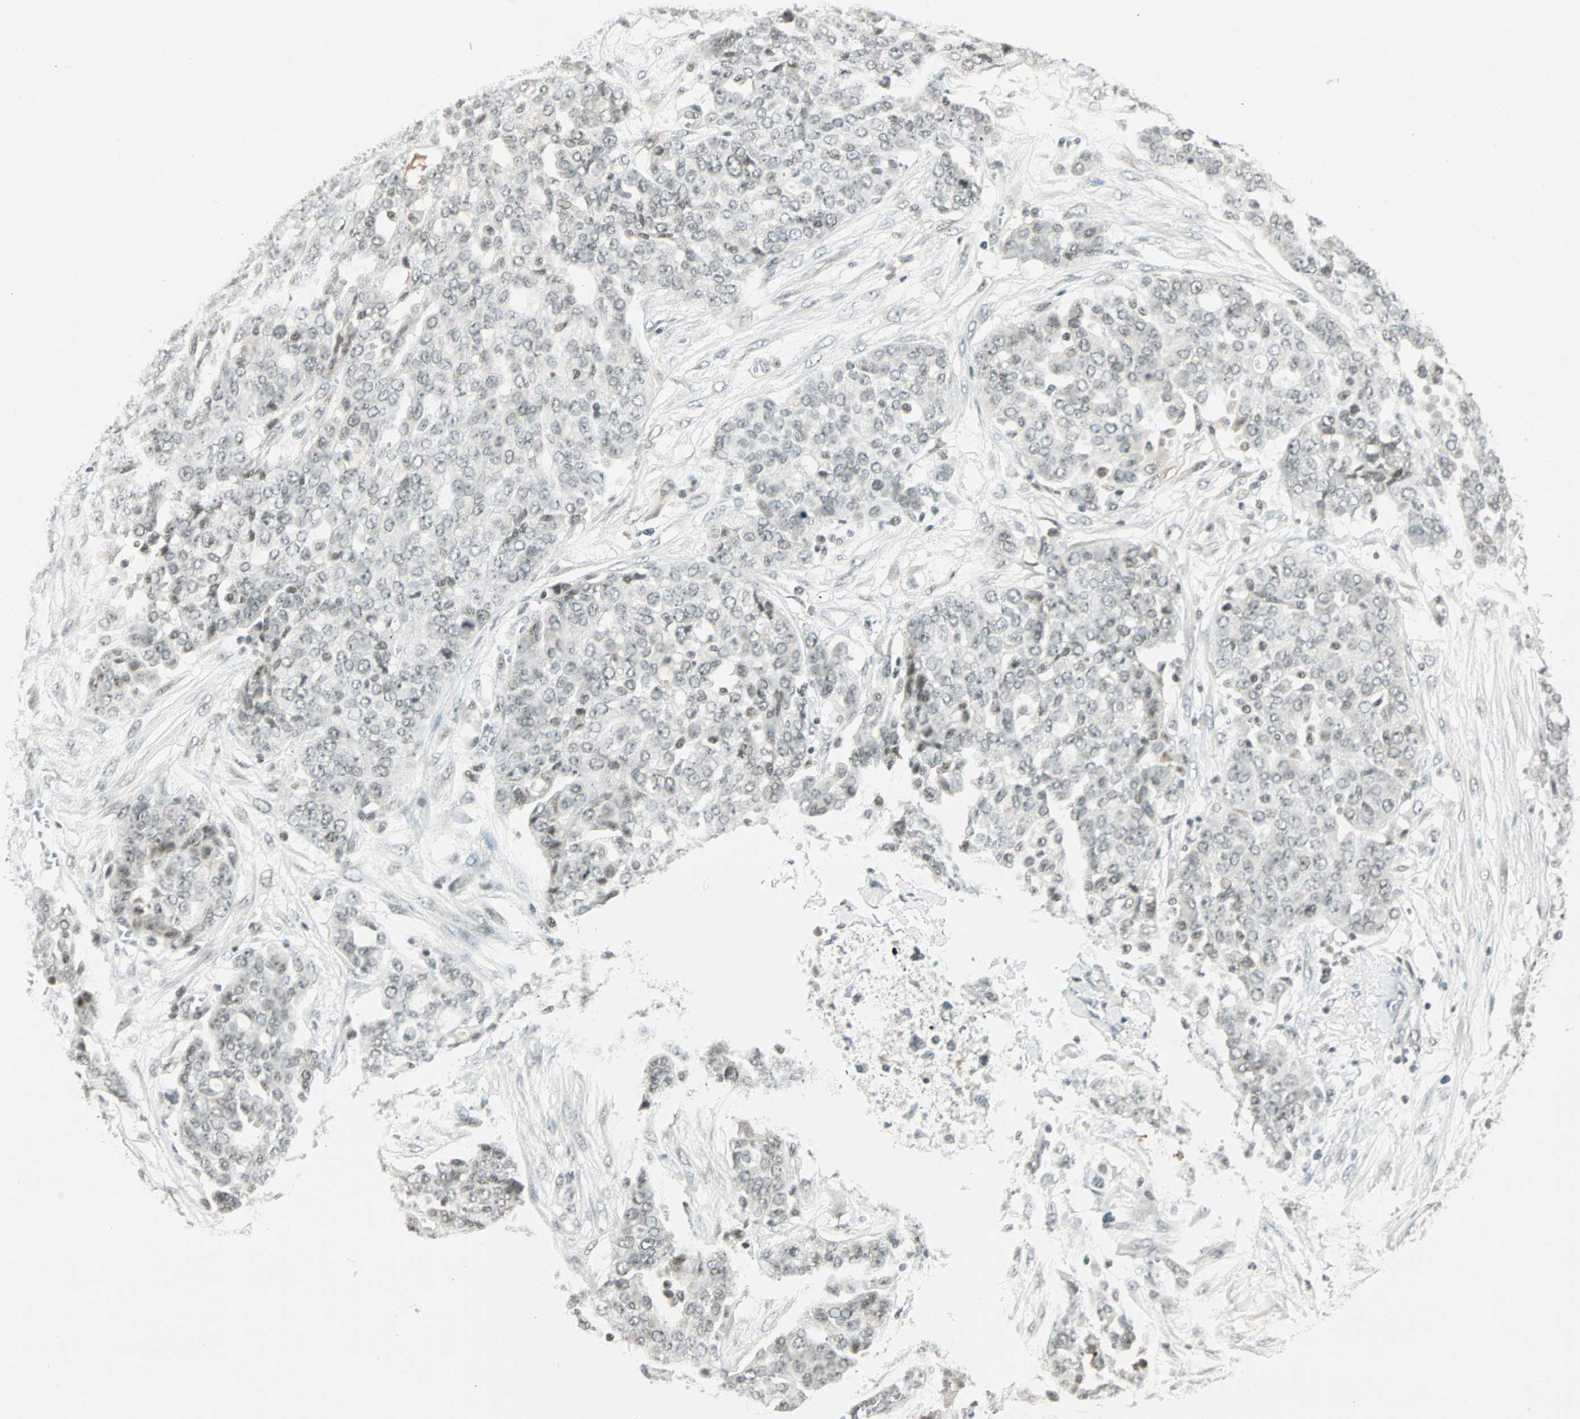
{"staining": {"intensity": "weak", "quantity": "<25%", "location": "nuclear"}, "tissue": "ovarian cancer", "cell_type": "Tumor cells", "image_type": "cancer", "snomed": [{"axis": "morphology", "description": "Cystadenocarcinoma, serous, NOS"}, {"axis": "topography", "description": "Soft tissue"}, {"axis": "topography", "description": "Ovary"}], "caption": "Protein analysis of ovarian cancer exhibits no significant staining in tumor cells.", "gene": "SMAD3", "patient": {"sex": "female", "age": 57}}